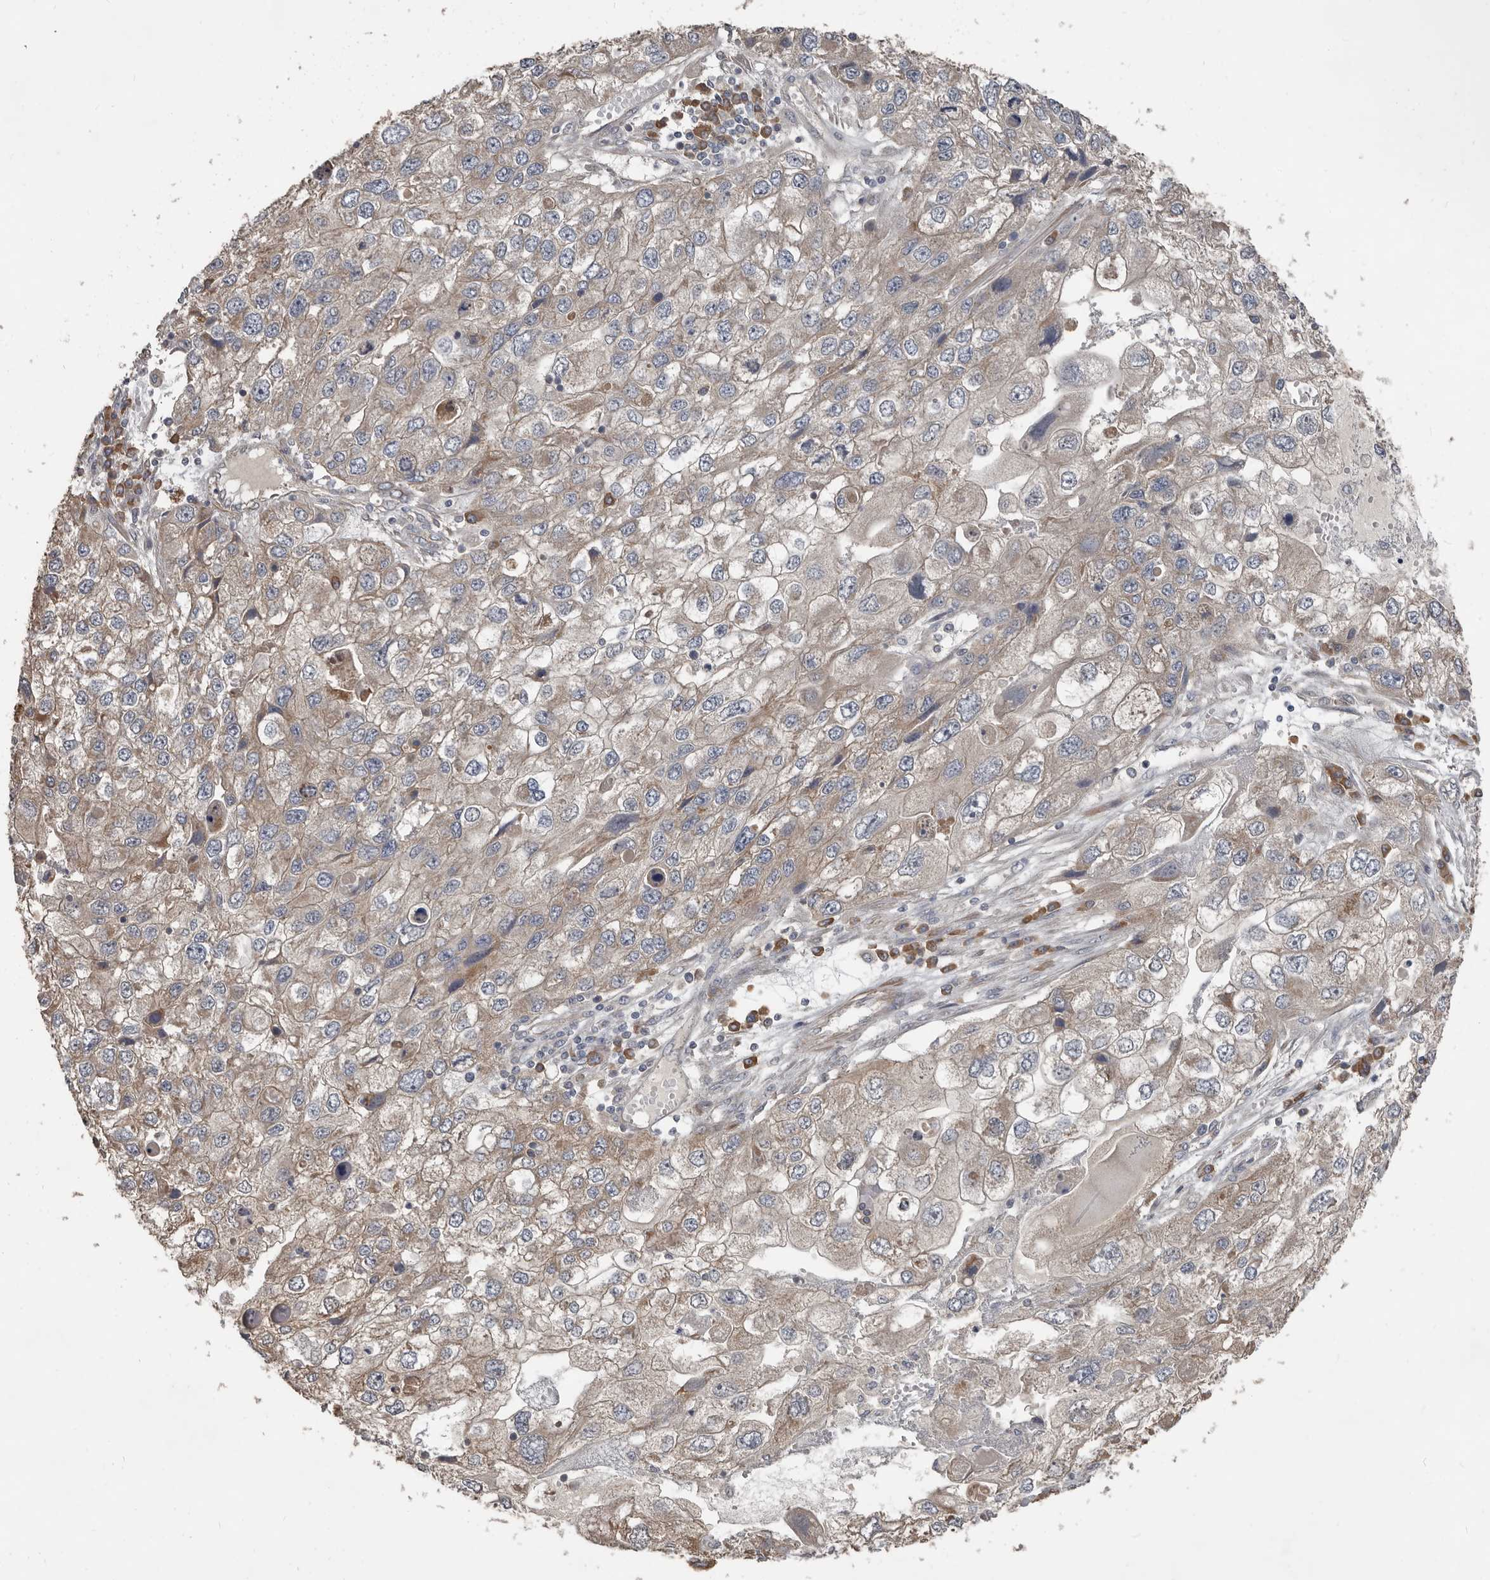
{"staining": {"intensity": "weak", "quantity": "25%-75%", "location": "cytoplasmic/membranous"}, "tissue": "endometrial cancer", "cell_type": "Tumor cells", "image_type": "cancer", "snomed": [{"axis": "morphology", "description": "Adenocarcinoma, NOS"}, {"axis": "topography", "description": "Endometrium"}], "caption": "Adenocarcinoma (endometrial) stained with a protein marker shows weak staining in tumor cells.", "gene": "AKNAD1", "patient": {"sex": "female", "age": 49}}